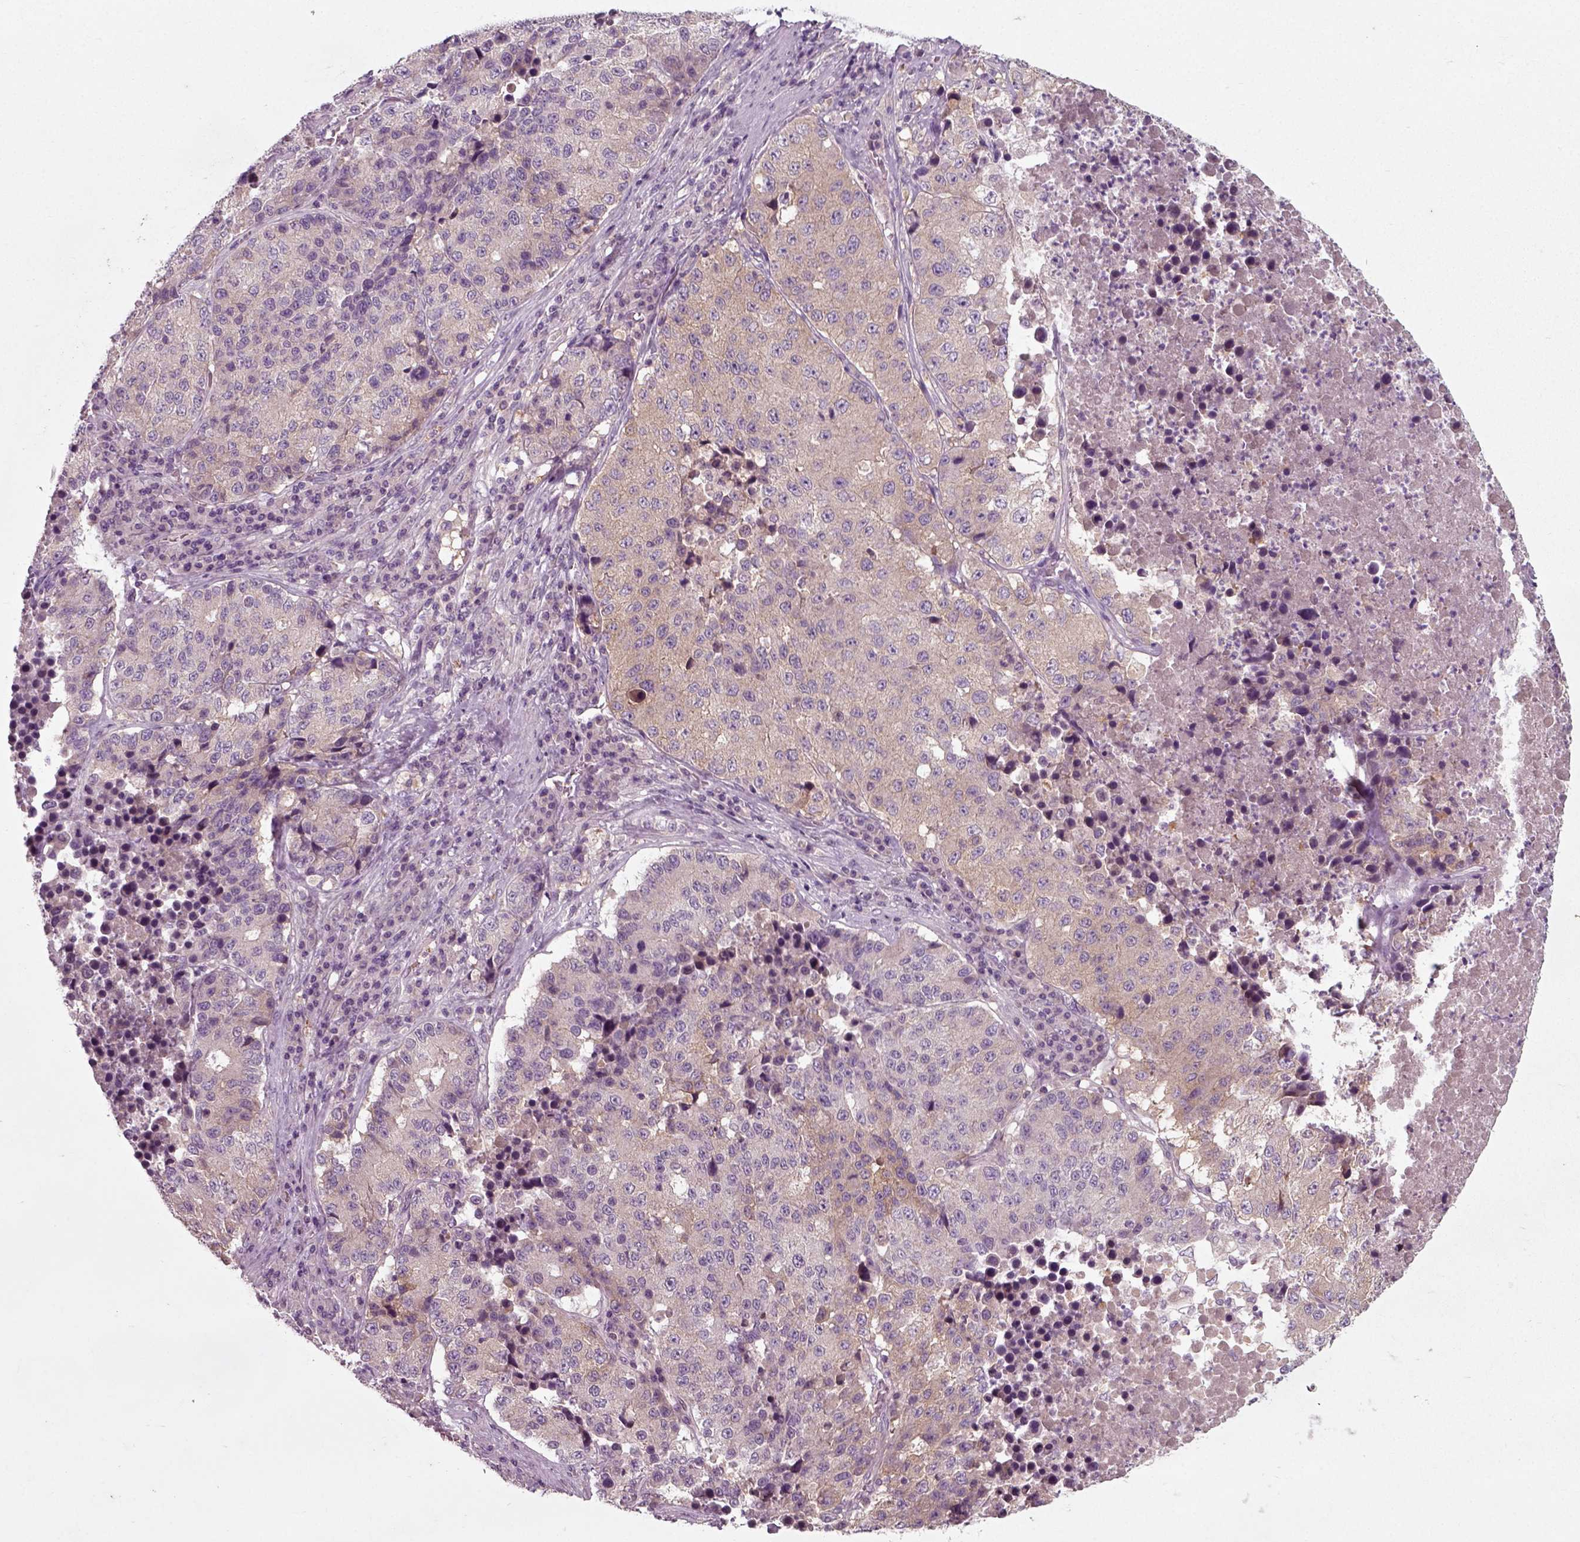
{"staining": {"intensity": "weak", "quantity": "25%-75%", "location": "cytoplasmic/membranous"}, "tissue": "stomach cancer", "cell_type": "Tumor cells", "image_type": "cancer", "snomed": [{"axis": "morphology", "description": "Adenocarcinoma, NOS"}, {"axis": "topography", "description": "Stomach"}], "caption": "Weak cytoplasmic/membranous expression is appreciated in about 25%-75% of tumor cells in adenocarcinoma (stomach).", "gene": "RND2", "patient": {"sex": "male", "age": 71}}